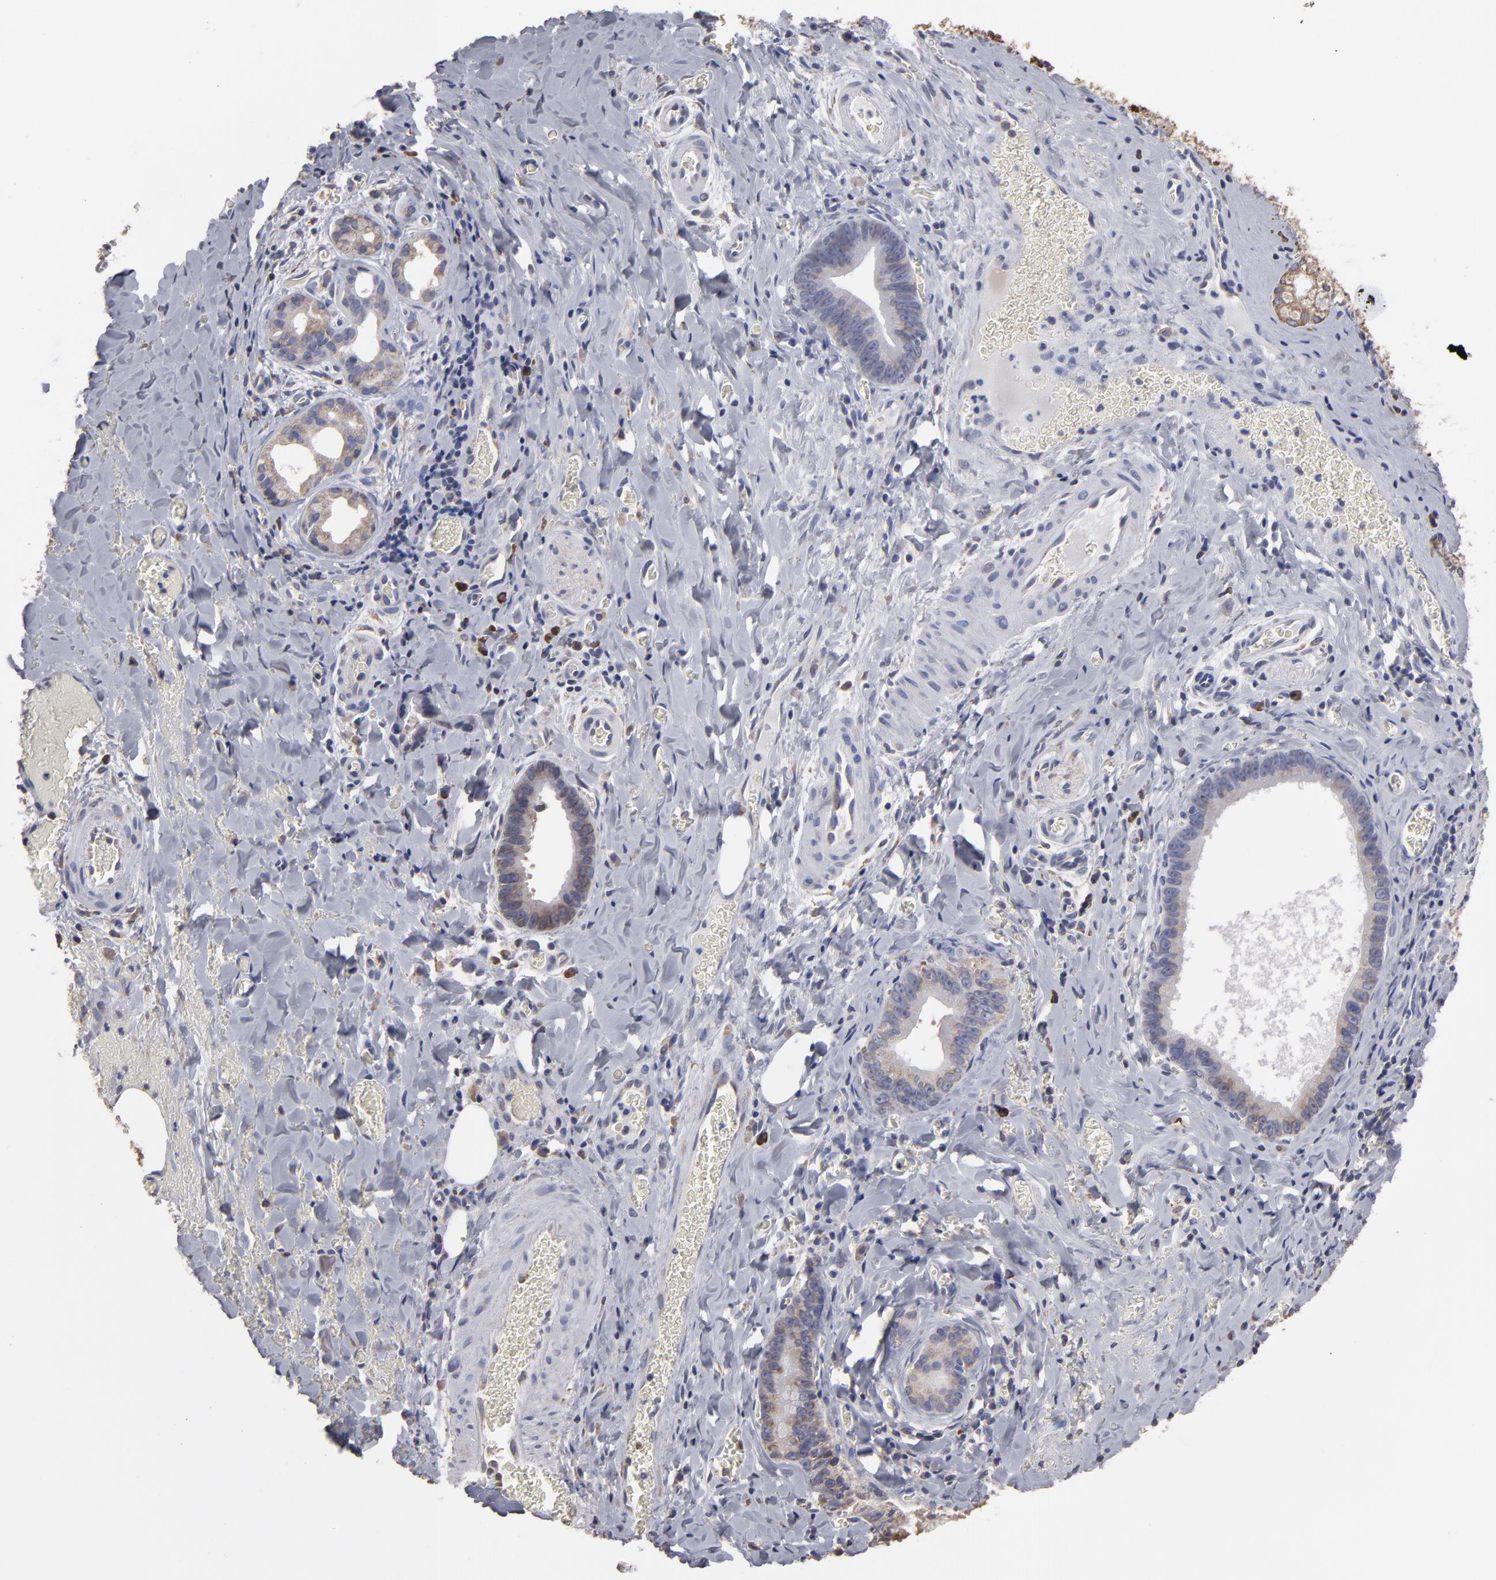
{"staining": {"intensity": "moderate", "quantity": "25%-75%", "location": "cytoplasmic/membranous"}, "tissue": "liver cancer", "cell_type": "Tumor cells", "image_type": "cancer", "snomed": [{"axis": "morphology", "description": "Cholangiocarcinoma"}, {"axis": "topography", "description": "Liver"}], "caption": "Liver cancer stained for a protein shows moderate cytoplasmic/membranous positivity in tumor cells.", "gene": "SND1", "patient": {"sex": "female", "age": 55}}